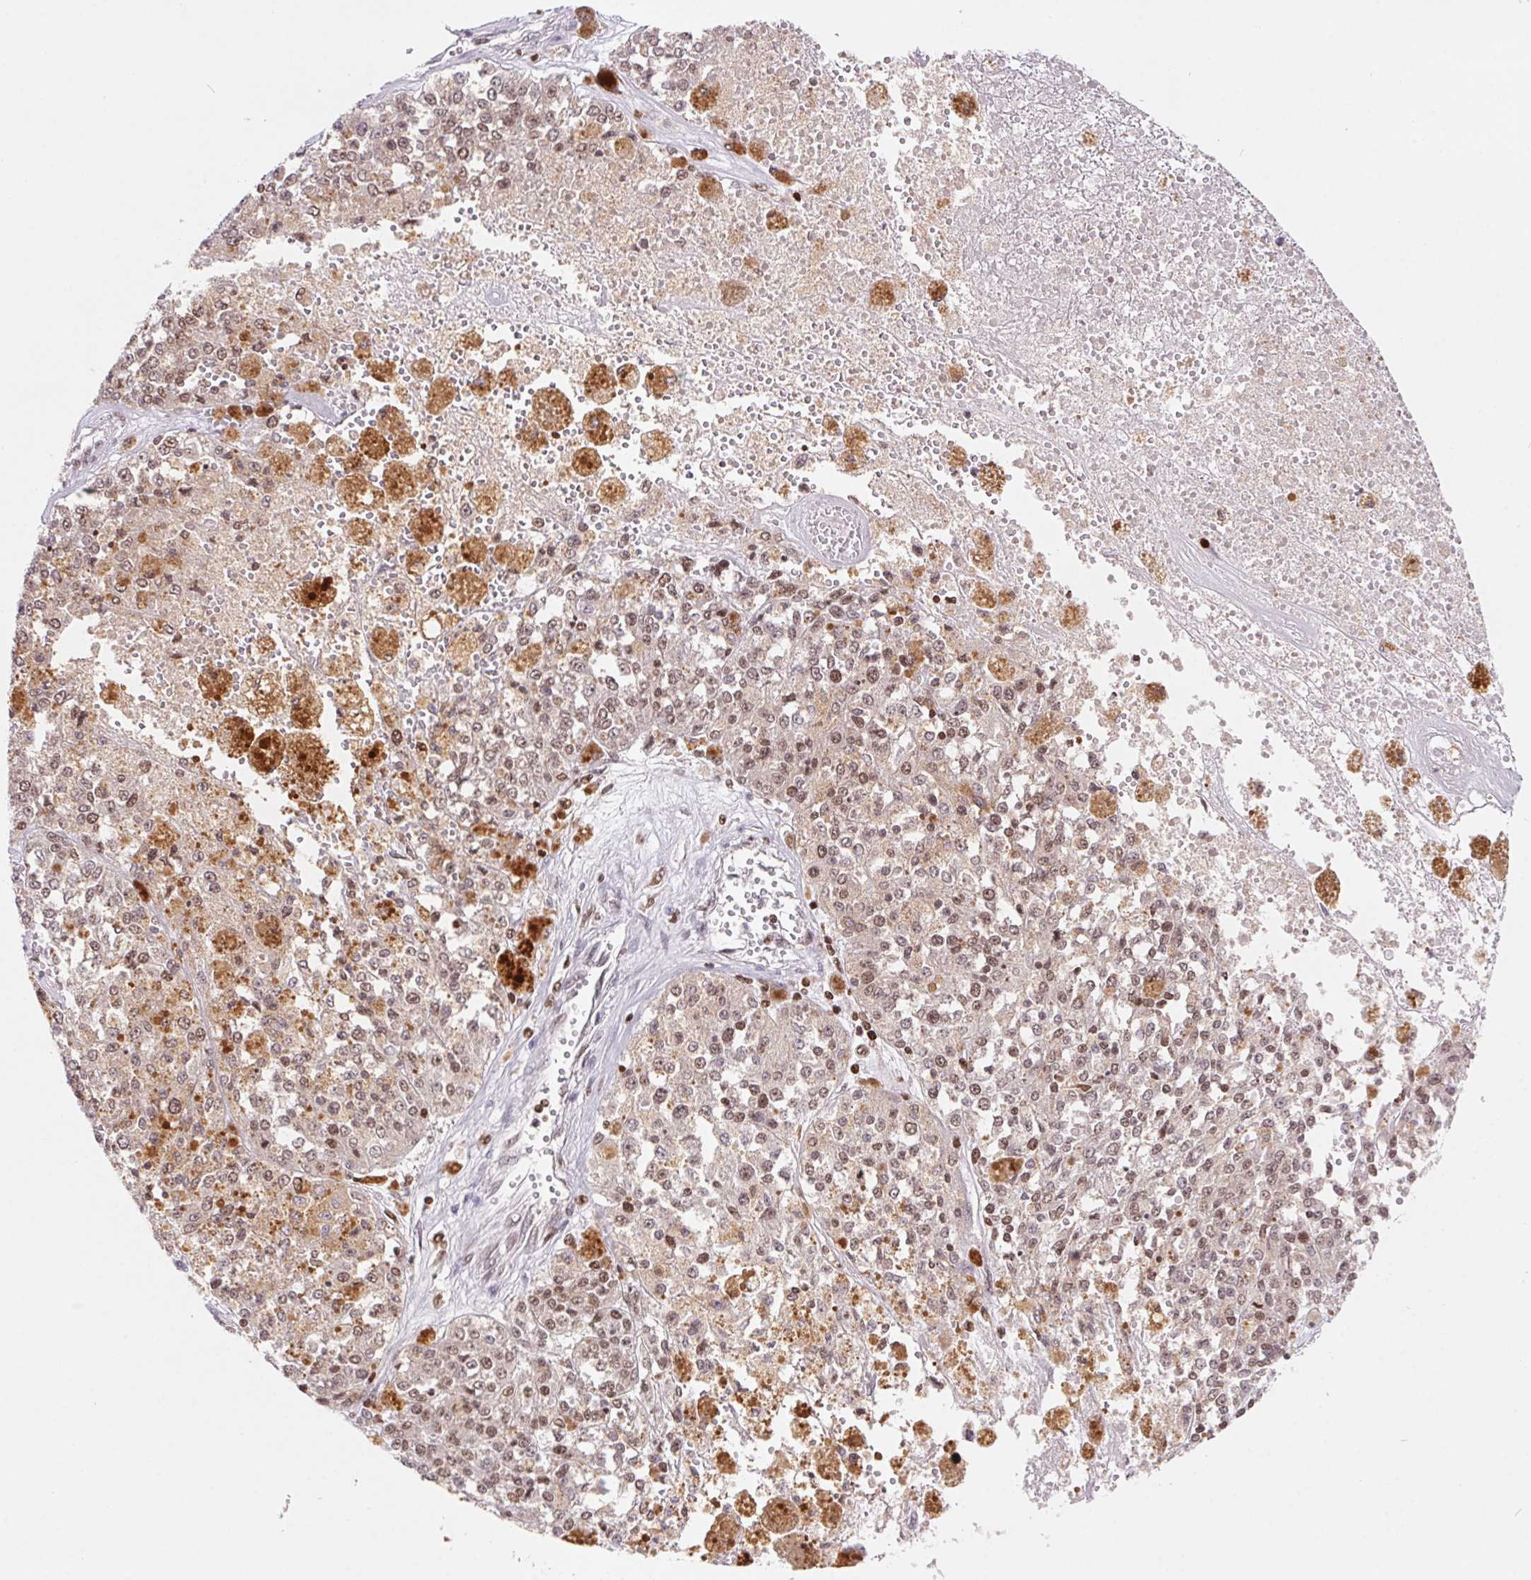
{"staining": {"intensity": "moderate", "quantity": ">75%", "location": "nuclear"}, "tissue": "melanoma", "cell_type": "Tumor cells", "image_type": "cancer", "snomed": [{"axis": "morphology", "description": "Malignant melanoma, Metastatic site"}, {"axis": "topography", "description": "Lymph node"}], "caption": "Human melanoma stained for a protein (brown) displays moderate nuclear positive expression in approximately >75% of tumor cells.", "gene": "POLD3", "patient": {"sex": "female", "age": 64}}